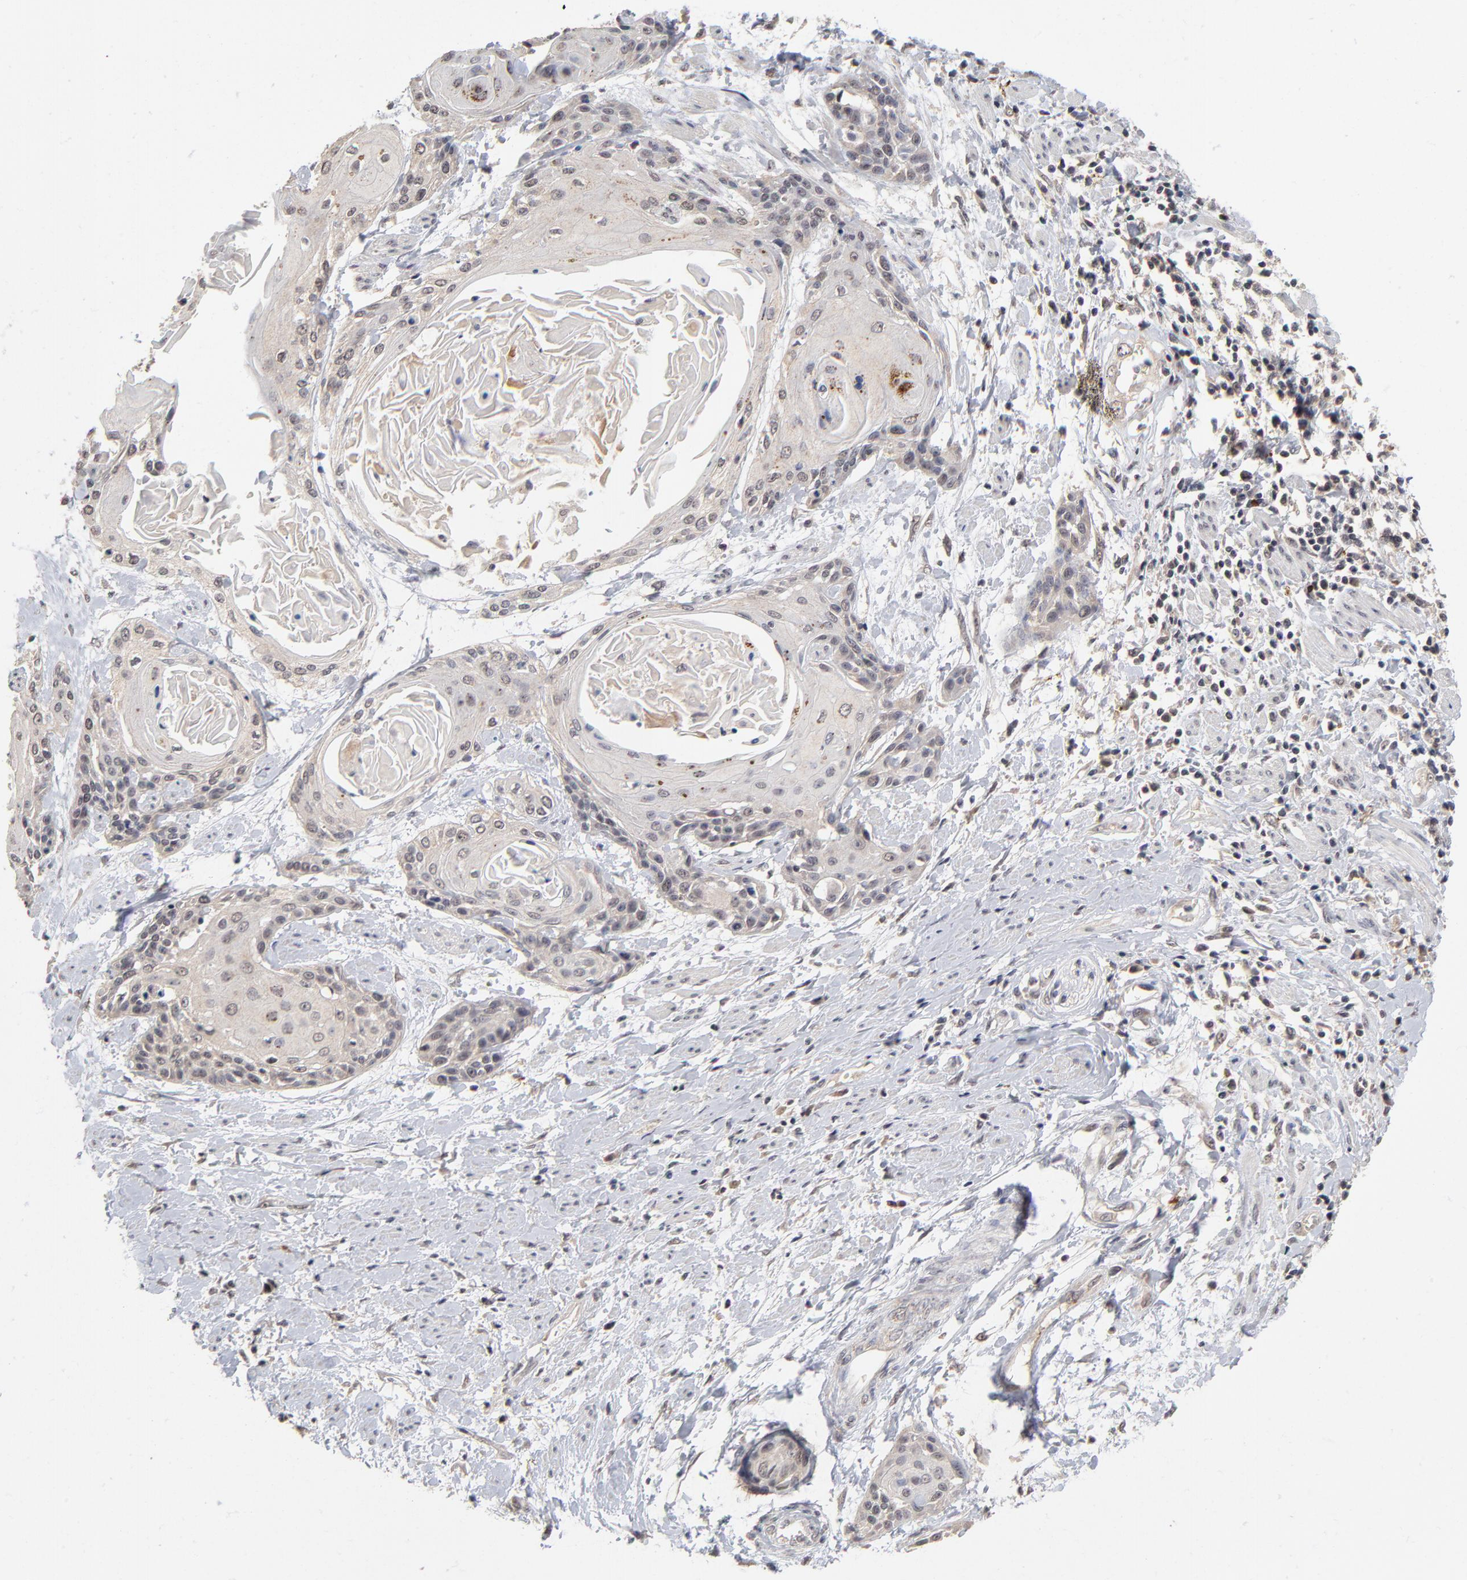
{"staining": {"intensity": "weak", "quantity": ">75%", "location": "cytoplasmic/membranous"}, "tissue": "cervical cancer", "cell_type": "Tumor cells", "image_type": "cancer", "snomed": [{"axis": "morphology", "description": "Squamous cell carcinoma, NOS"}, {"axis": "topography", "description": "Cervix"}], "caption": "IHC (DAB (3,3'-diaminobenzidine)) staining of human cervical squamous cell carcinoma displays weak cytoplasmic/membranous protein staining in about >75% of tumor cells.", "gene": "WSB1", "patient": {"sex": "female", "age": 57}}